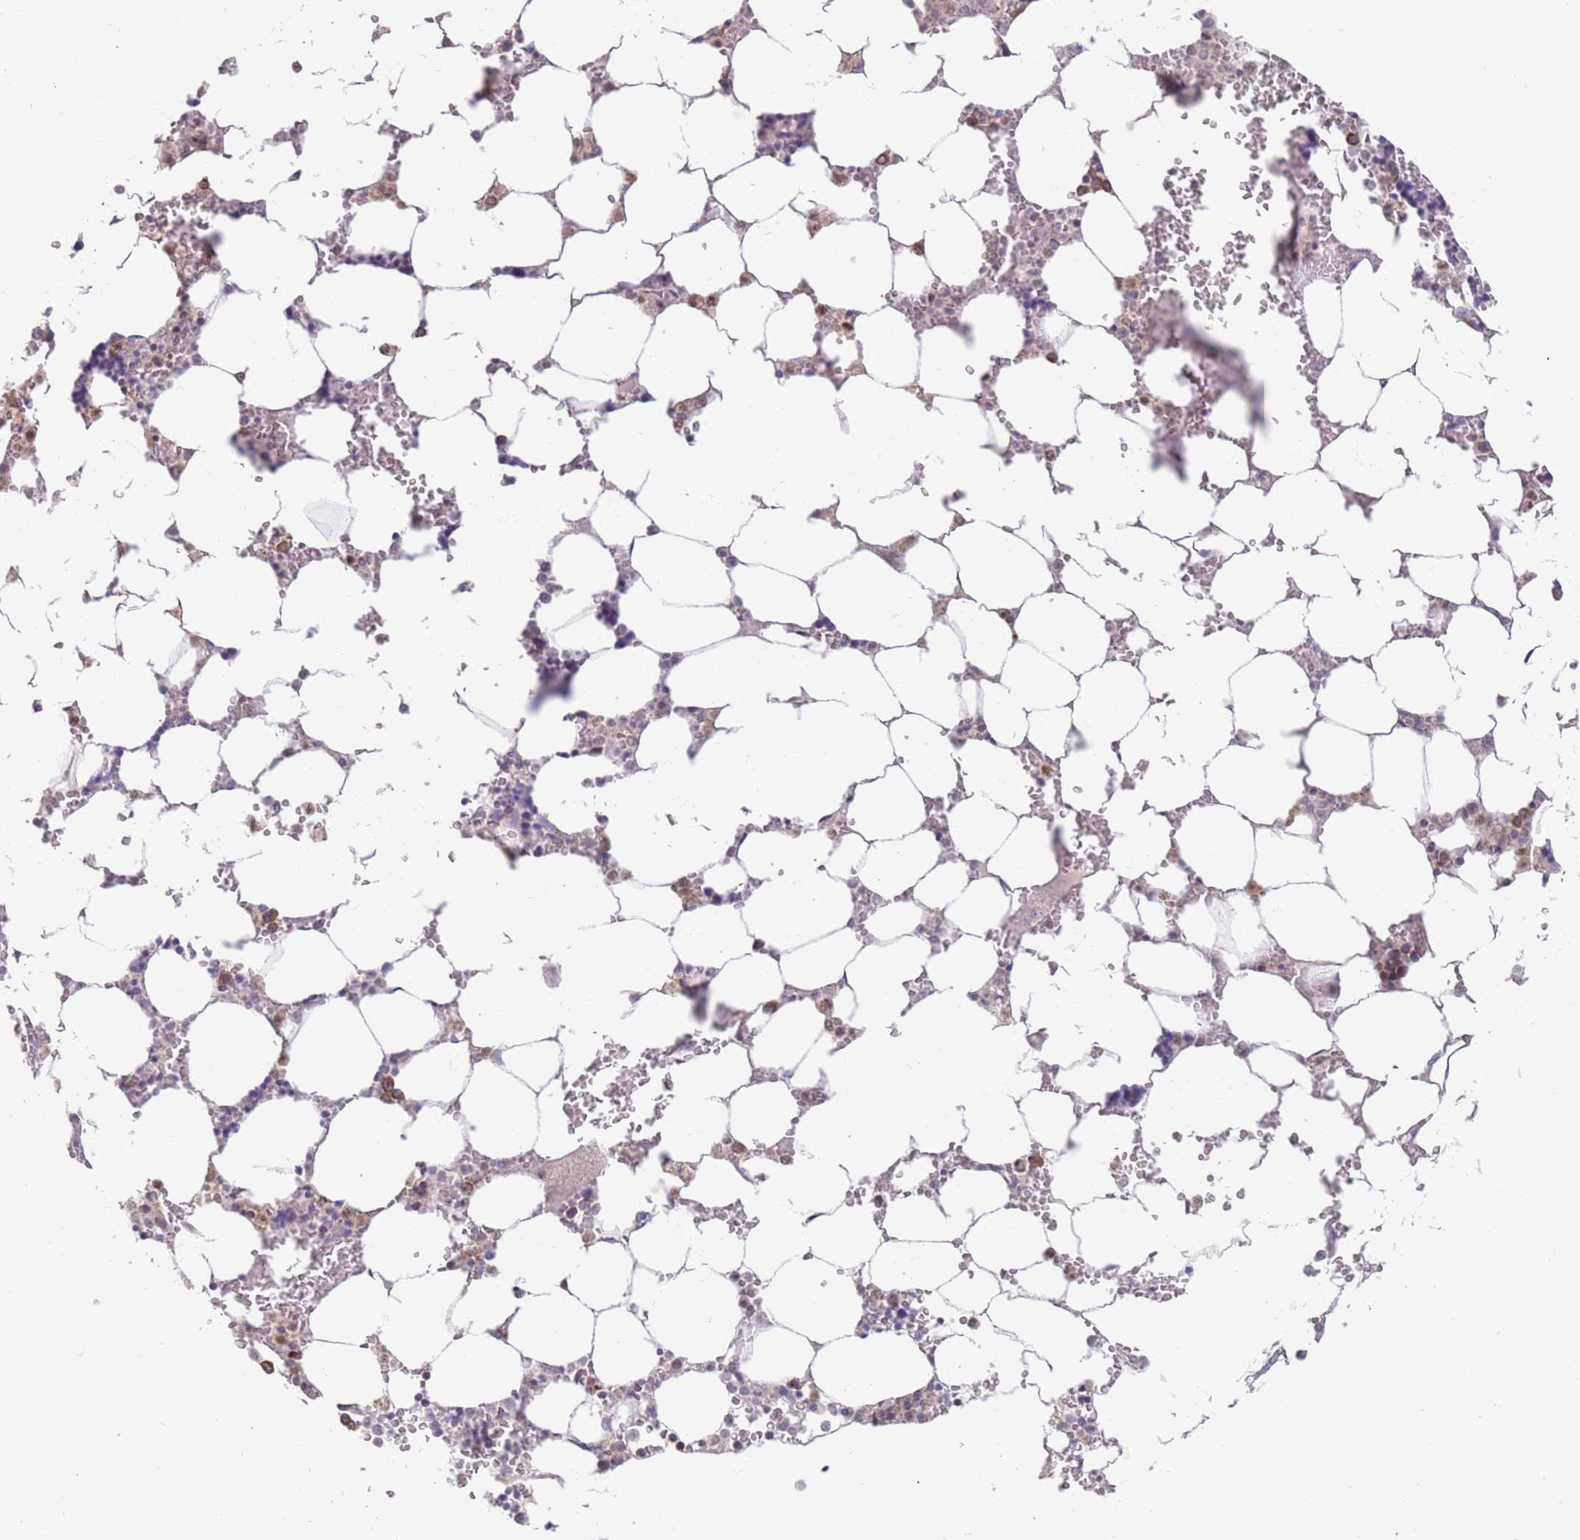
{"staining": {"intensity": "negative", "quantity": "none", "location": "none"}, "tissue": "bone marrow", "cell_type": "Hematopoietic cells", "image_type": "normal", "snomed": [{"axis": "morphology", "description": "Normal tissue, NOS"}, {"axis": "topography", "description": "Bone marrow"}], "caption": "Protein analysis of unremarkable bone marrow displays no significant positivity in hematopoietic cells. Nuclei are stained in blue.", "gene": "TIMM13", "patient": {"sex": "male", "age": 64}}